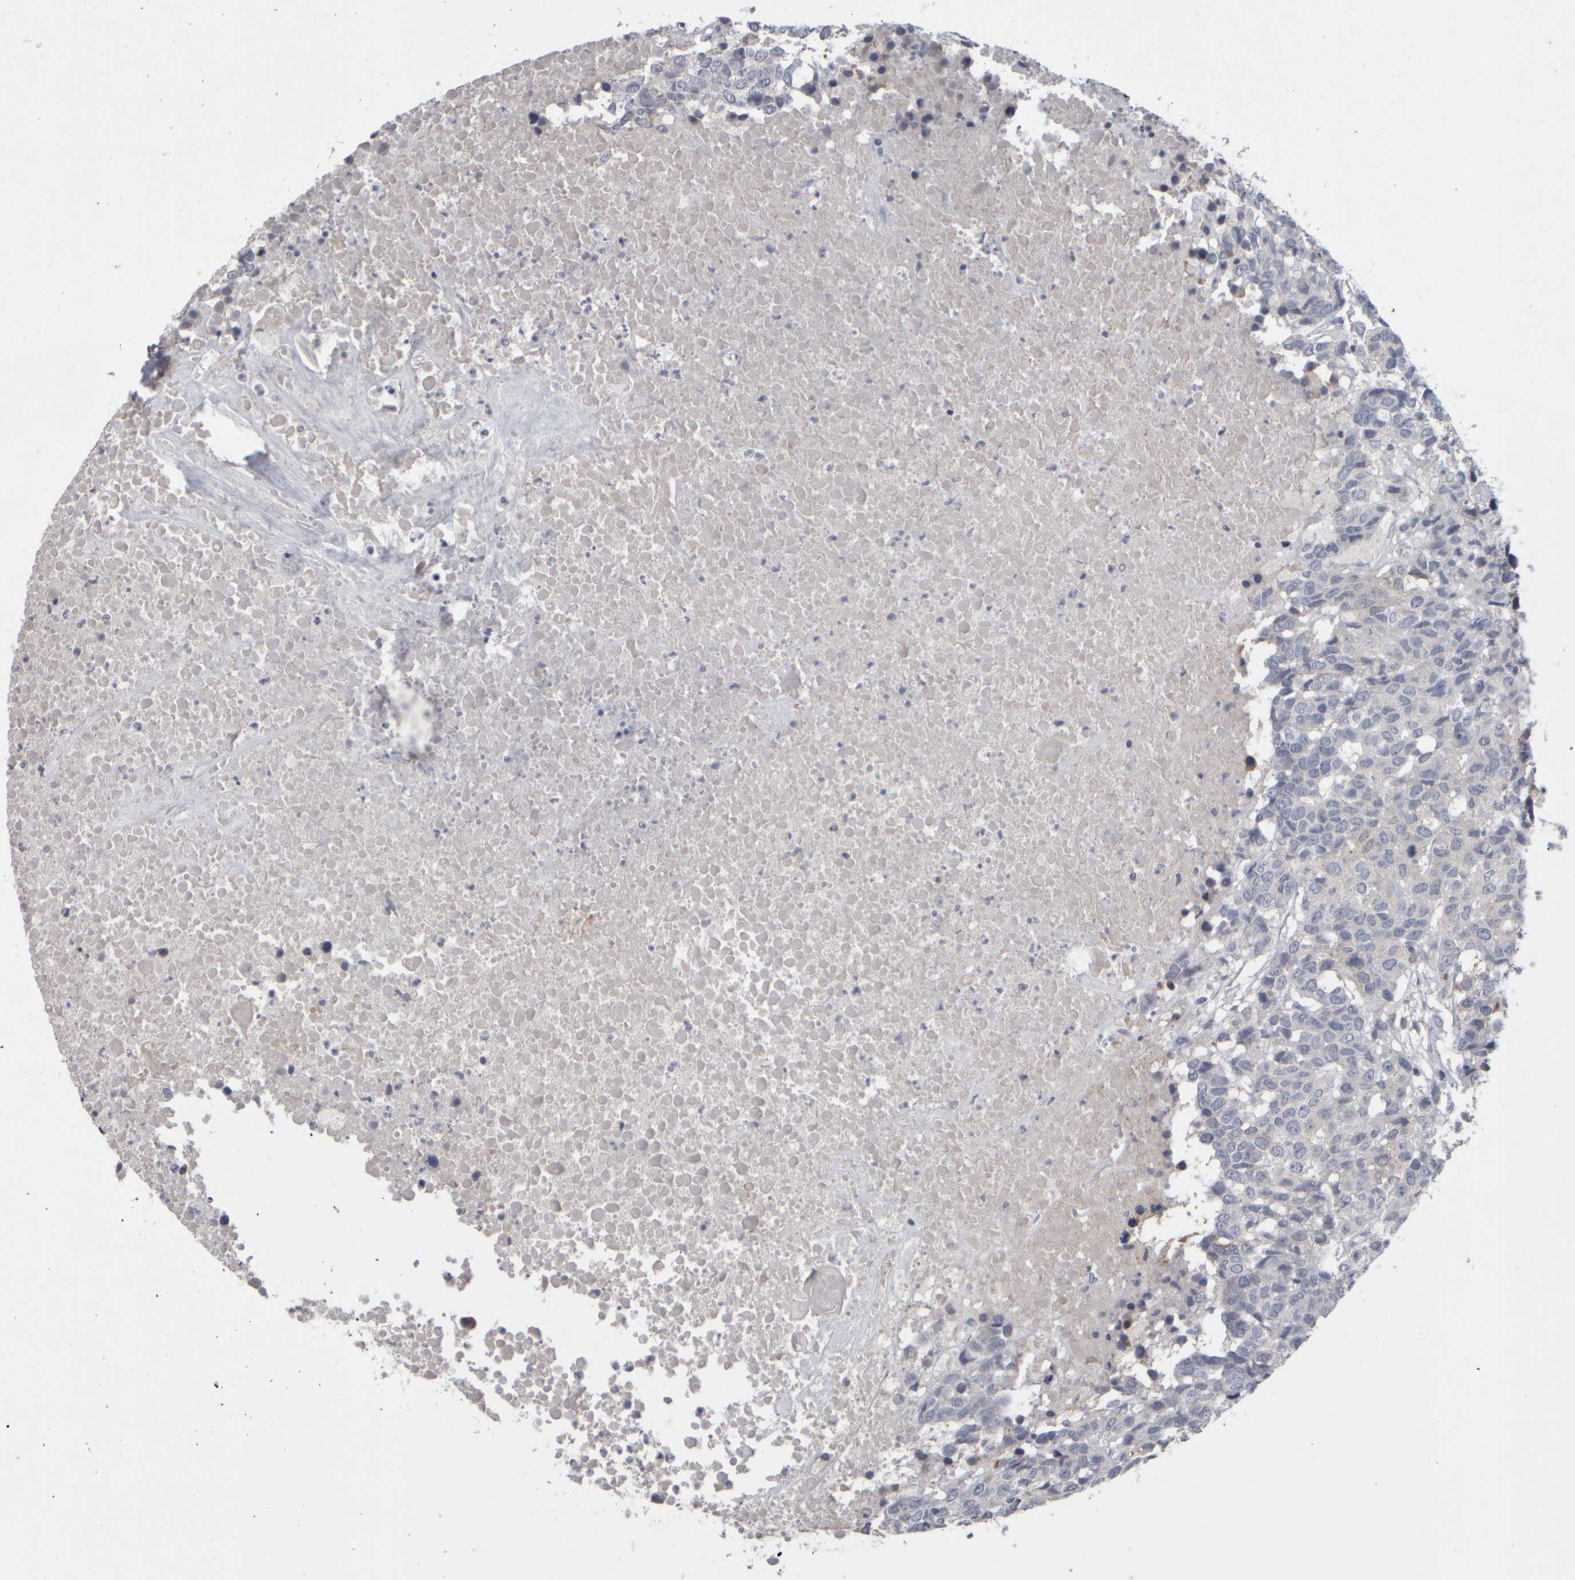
{"staining": {"intensity": "negative", "quantity": "none", "location": "none"}, "tissue": "head and neck cancer", "cell_type": "Tumor cells", "image_type": "cancer", "snomed": [{"axis": "morphology", "description": "Squamous cell carcinoma, NOS"}, {"axis": "topography", "description": "Head-Neck"}], "caption": "This is an immunohistochemistry (IHC) photomicrograph of human head and neck cancer. There is no positivity in tumor cells.", "gene": "EPHX2", "patient": {"sex": "male", "age": 66}}